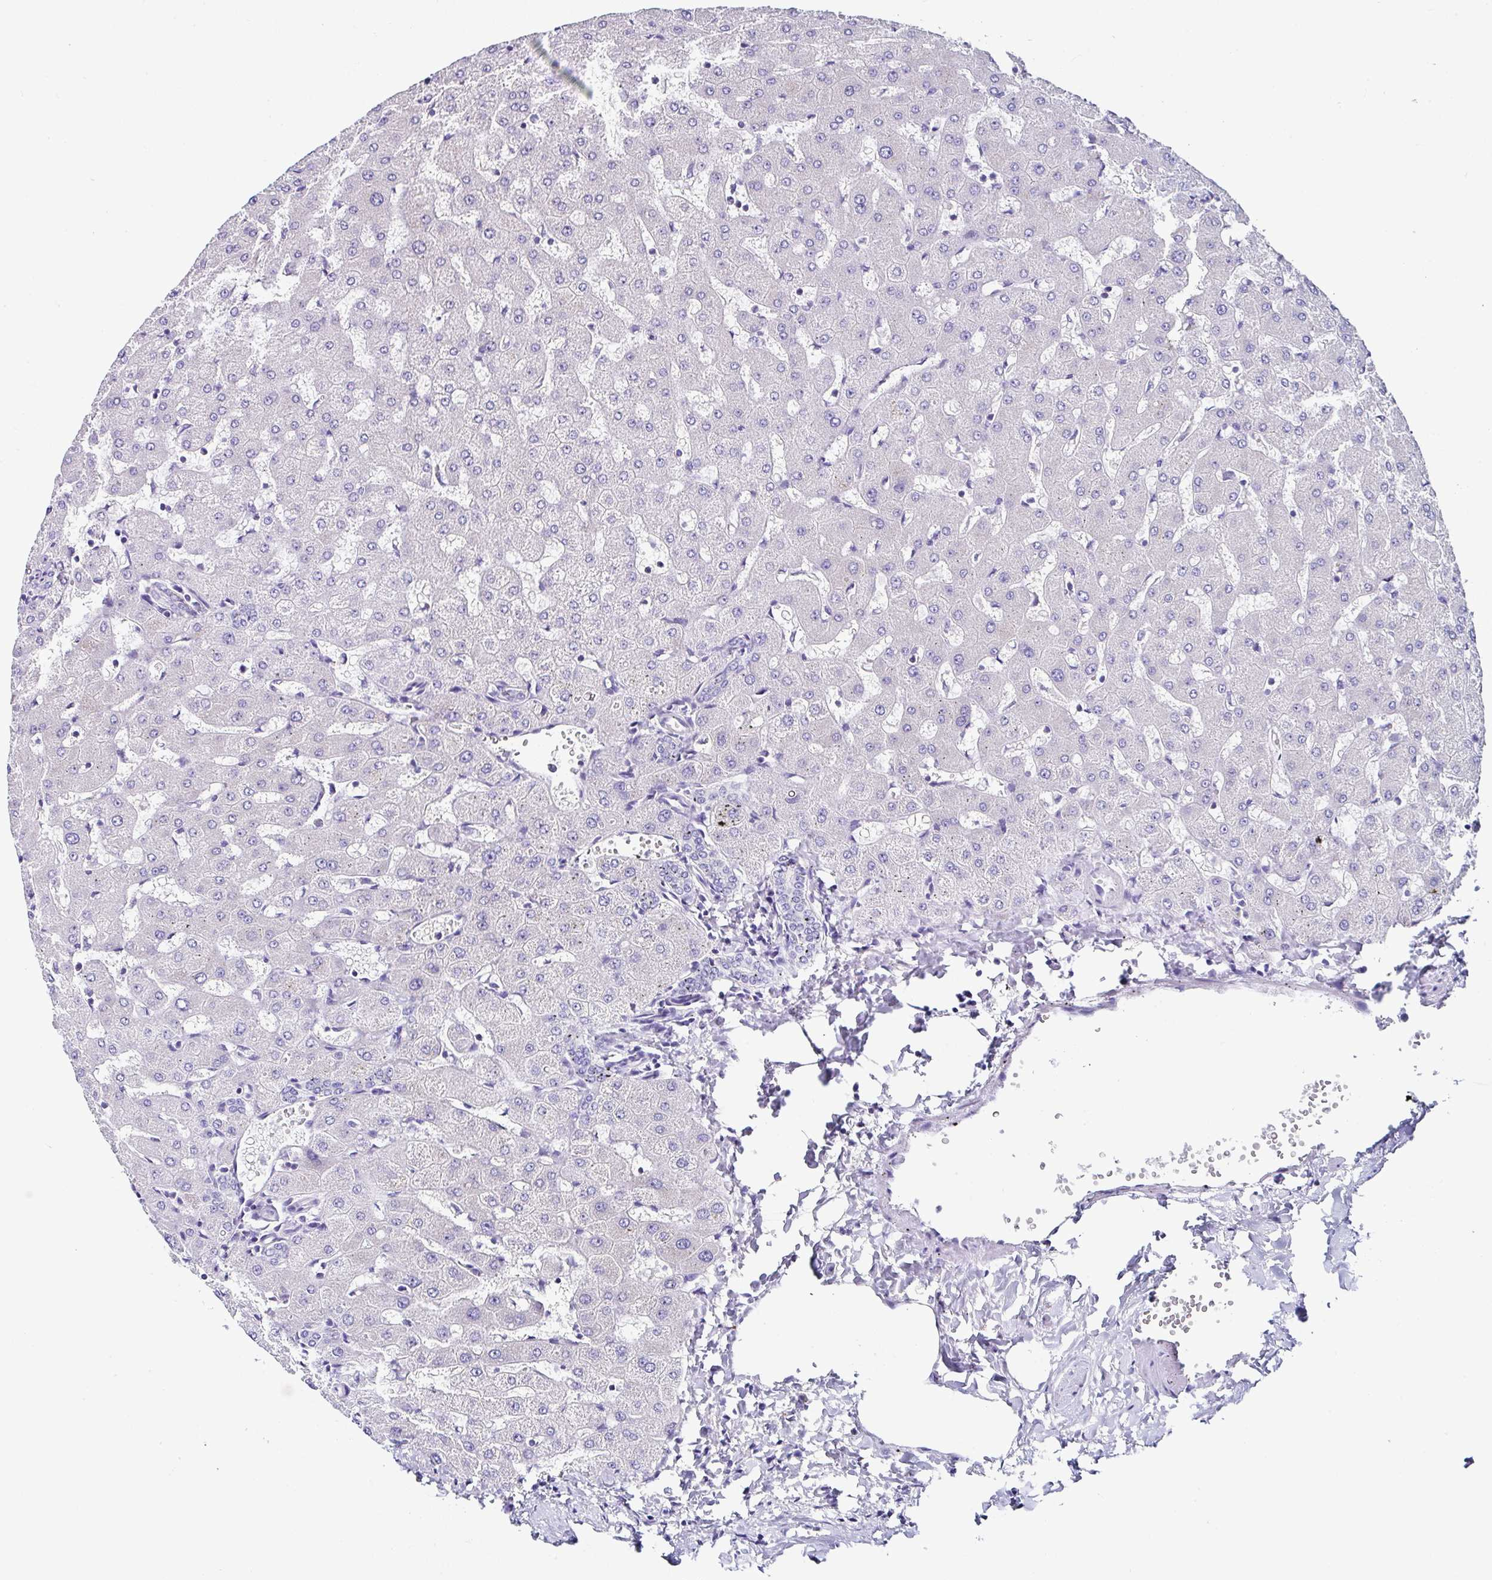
{"staining": {"intensity": "negative", "quantity": "none", "location": "none"}, "tissue": "liver", "cell_type": "Cholangiocytes", "image_type": "normal", "snomed": [{"axis": "morphology", "description": "Normal tissue, NOS"}, {"axis": "topography", "description": "Liver"}], "caption": "DAB immunohistochemical staining of benign liver reveals no significant positivity in cholangiocytes. The staining was performed using DAB to visualize the protein expression in brown, while the nuclei were stained in blue with hematoxylin (Magnification: 20x).", "gene": "UGT3A1", "patient": {"sex": "female", "age": 63}}